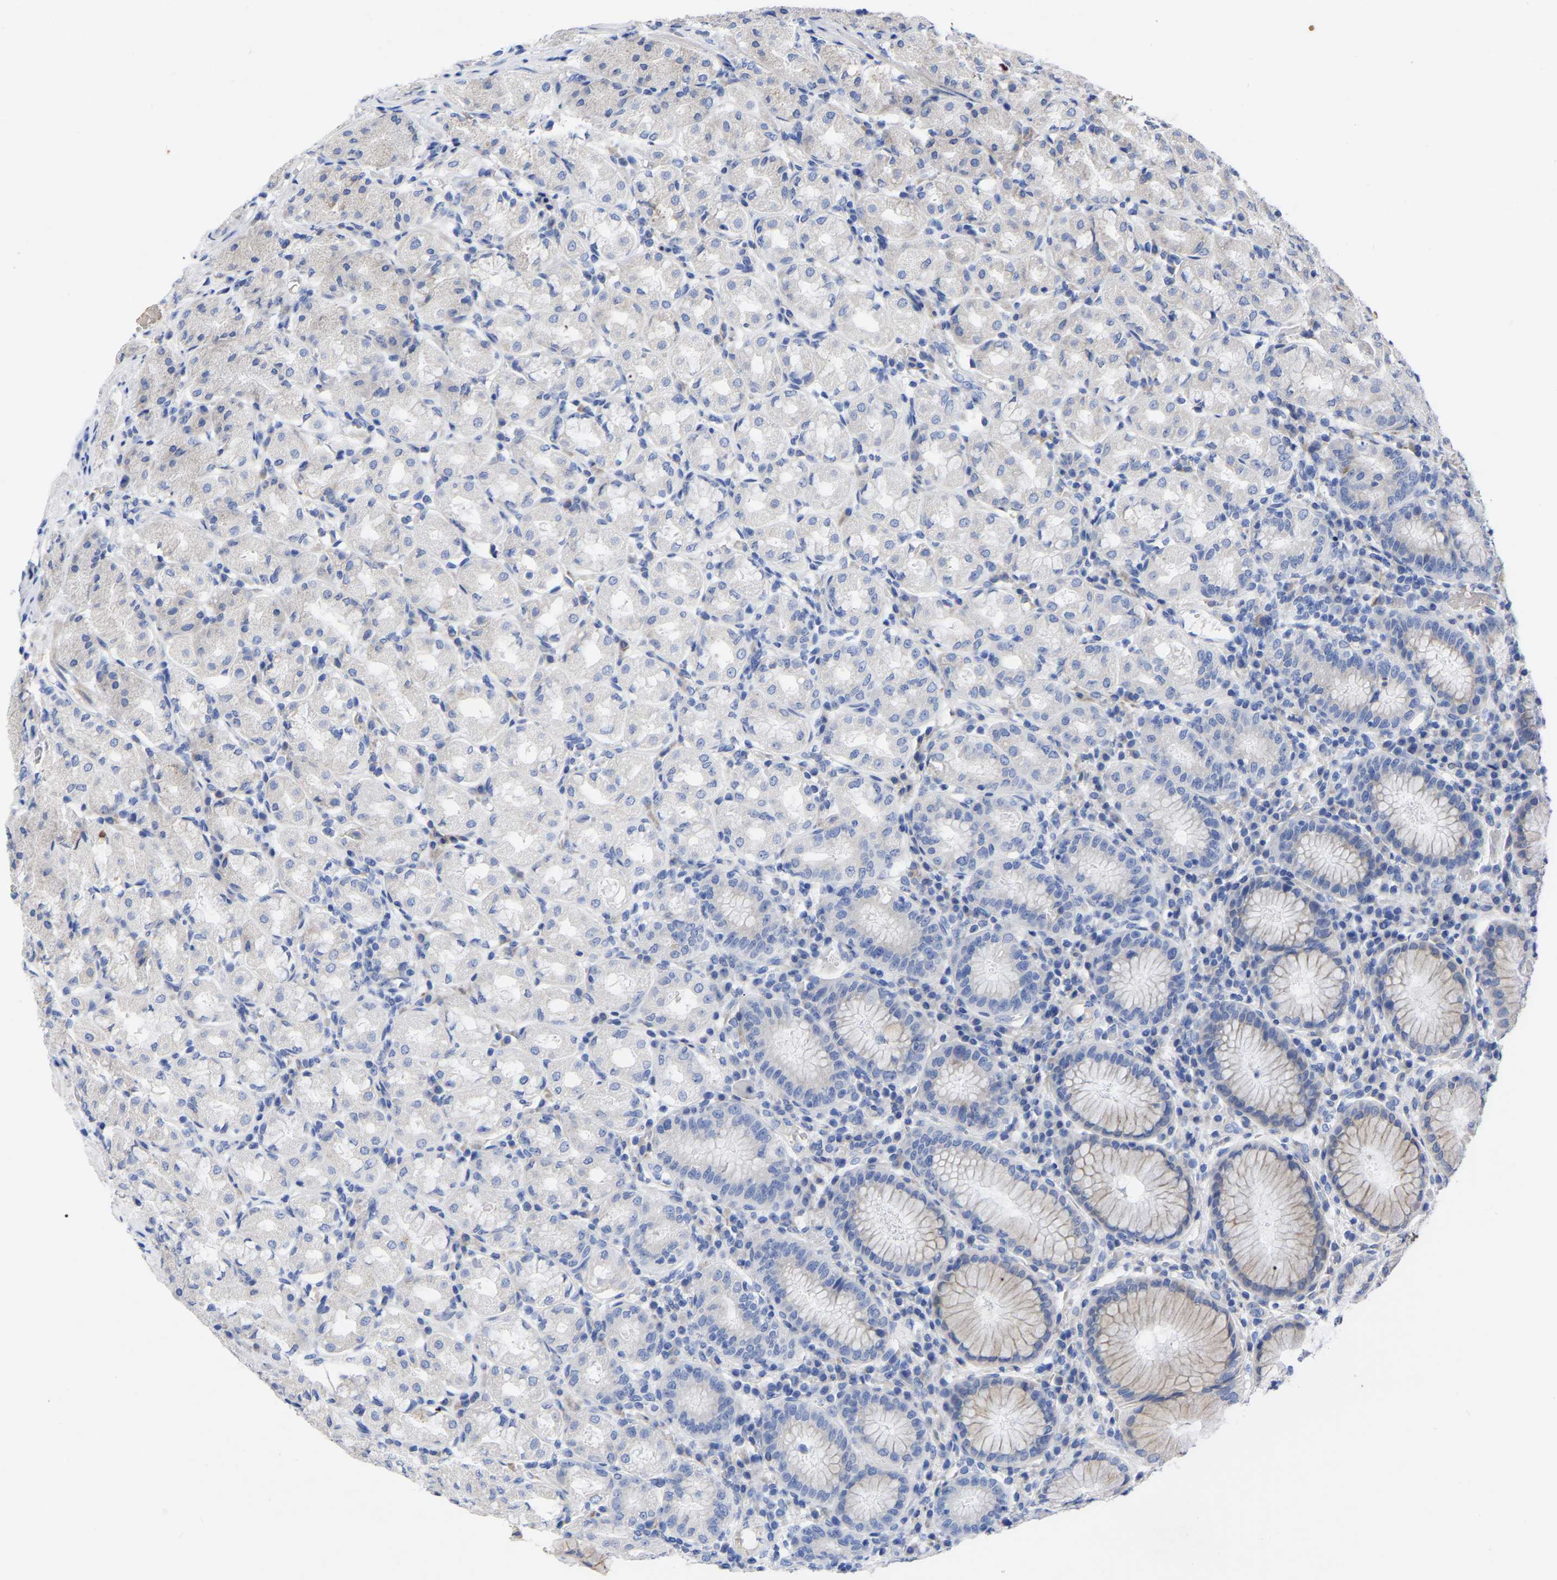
{"staining": {"intensity": "weak", "quantity": "25%-75%", "location": "cytoplasmic/membranous"}, "tissue": "stomach", "cell_type": "Glandular cells", "image_type": "normal", "snomed": [{"axis": "morphology", "description": "Normal tissue, NOS"}, {"axis": "topography", "description": "Stomach"}, {"axis": "topography", "description": "Stomach, lower"}], "caption": "Brown immunohistochemical staining in benign human stomach demonstrates weak cytoplasmic/membranous positivity in about 25%-75% of glandular cells.", "gene": "GDF3", "patient": {"sex": "female", "age": 56}}